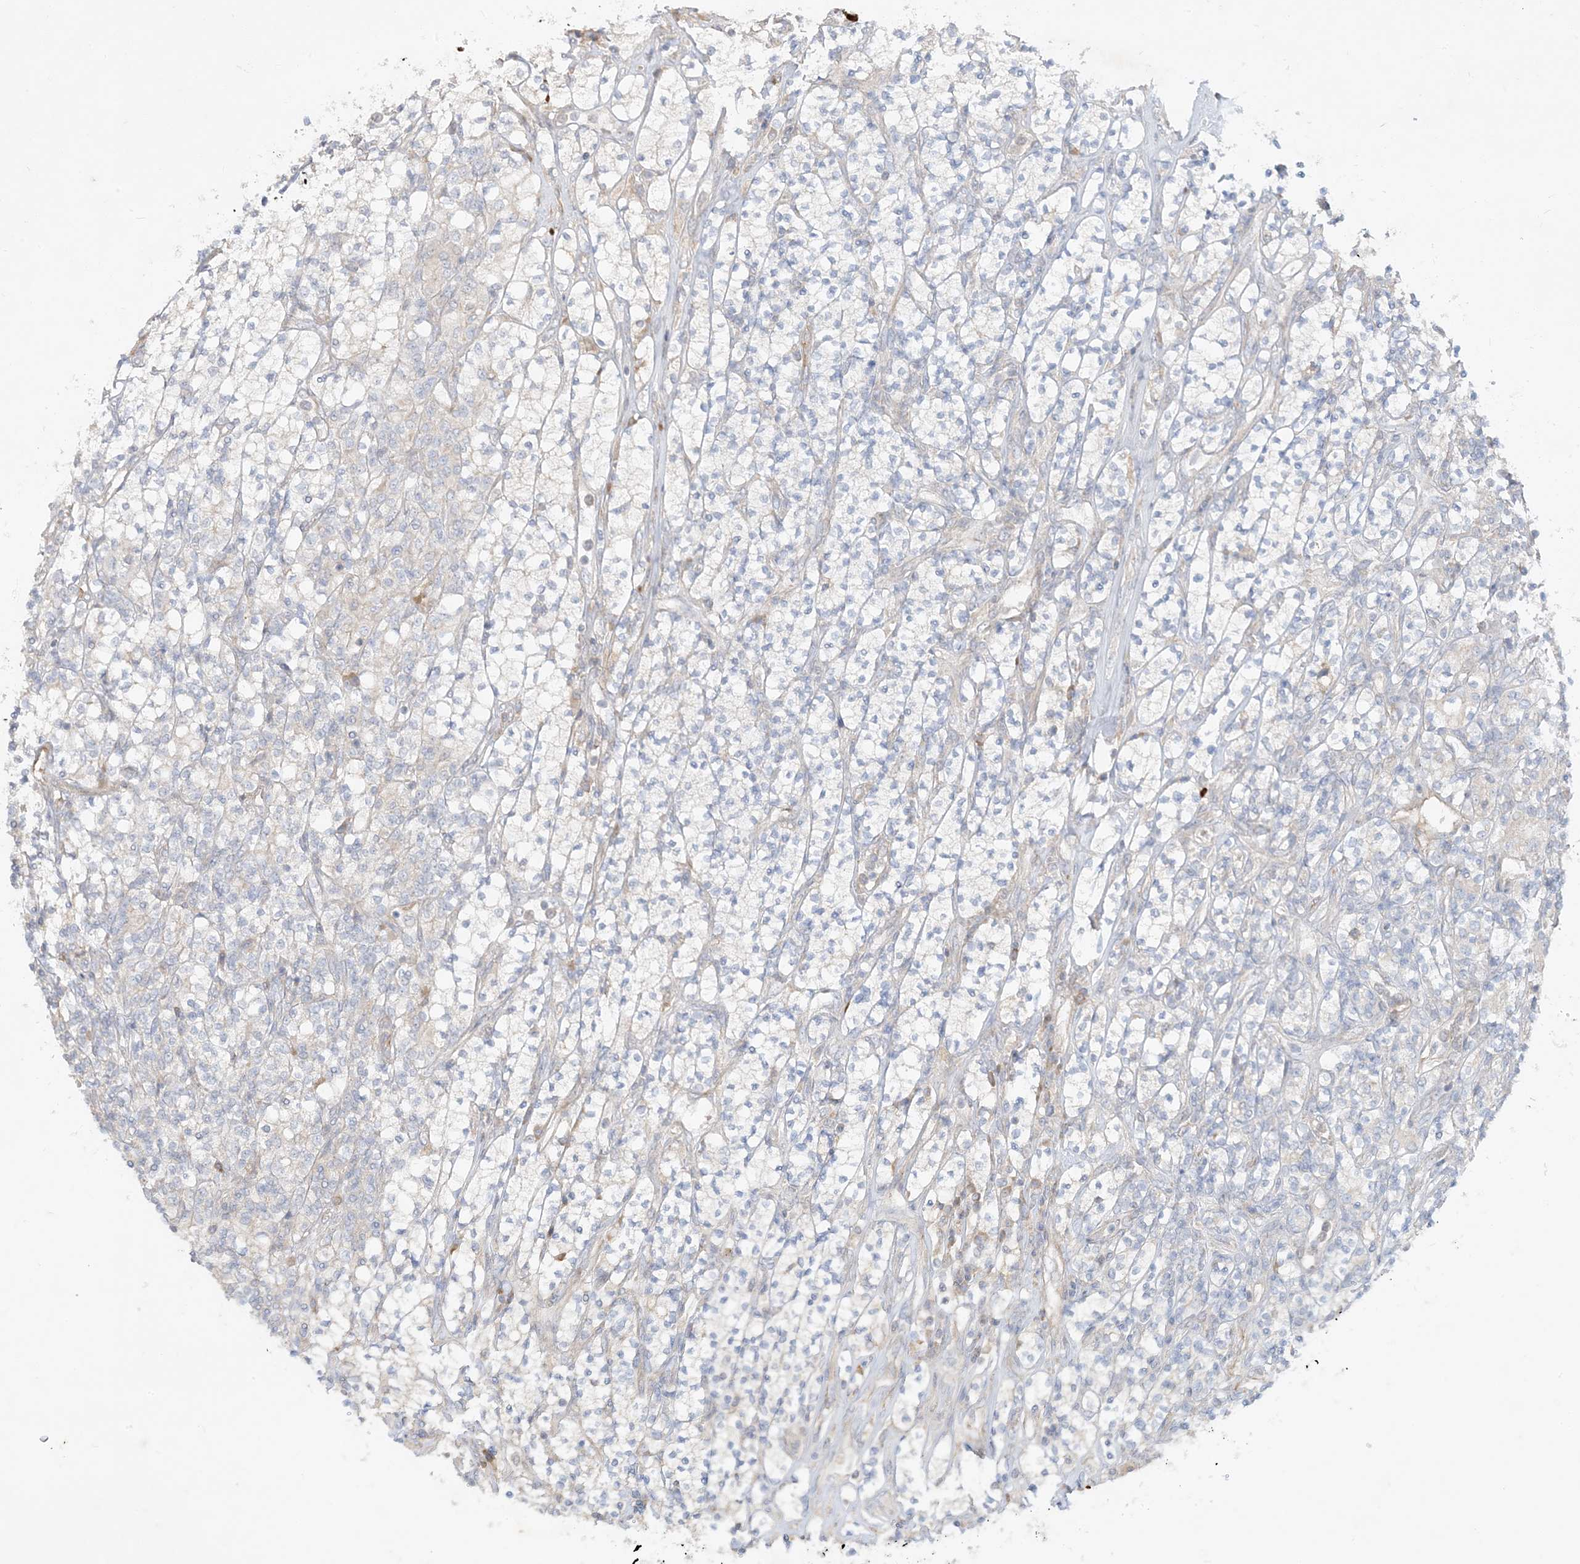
{"staining": {"intensity": "negative", "quantity": "none", "location": "none"}, "tissue": "renal cancer", "cell_type": "Tumor cells", "image_type": "cancer", "snomed": [{"axis": "morphology", "description": "Adenocarcinoma, NOS"}, {"axis": "topography", "description": "Kidney"}], "caption": "Immunohistochemistry (IHC) micrograph of neoplastic tissue: human renal cancer stained with DAB demonstrates no significant protein positivity in tumor cells.", "gene": "THADA", "patient": {"sex": "male", "age": 77}}